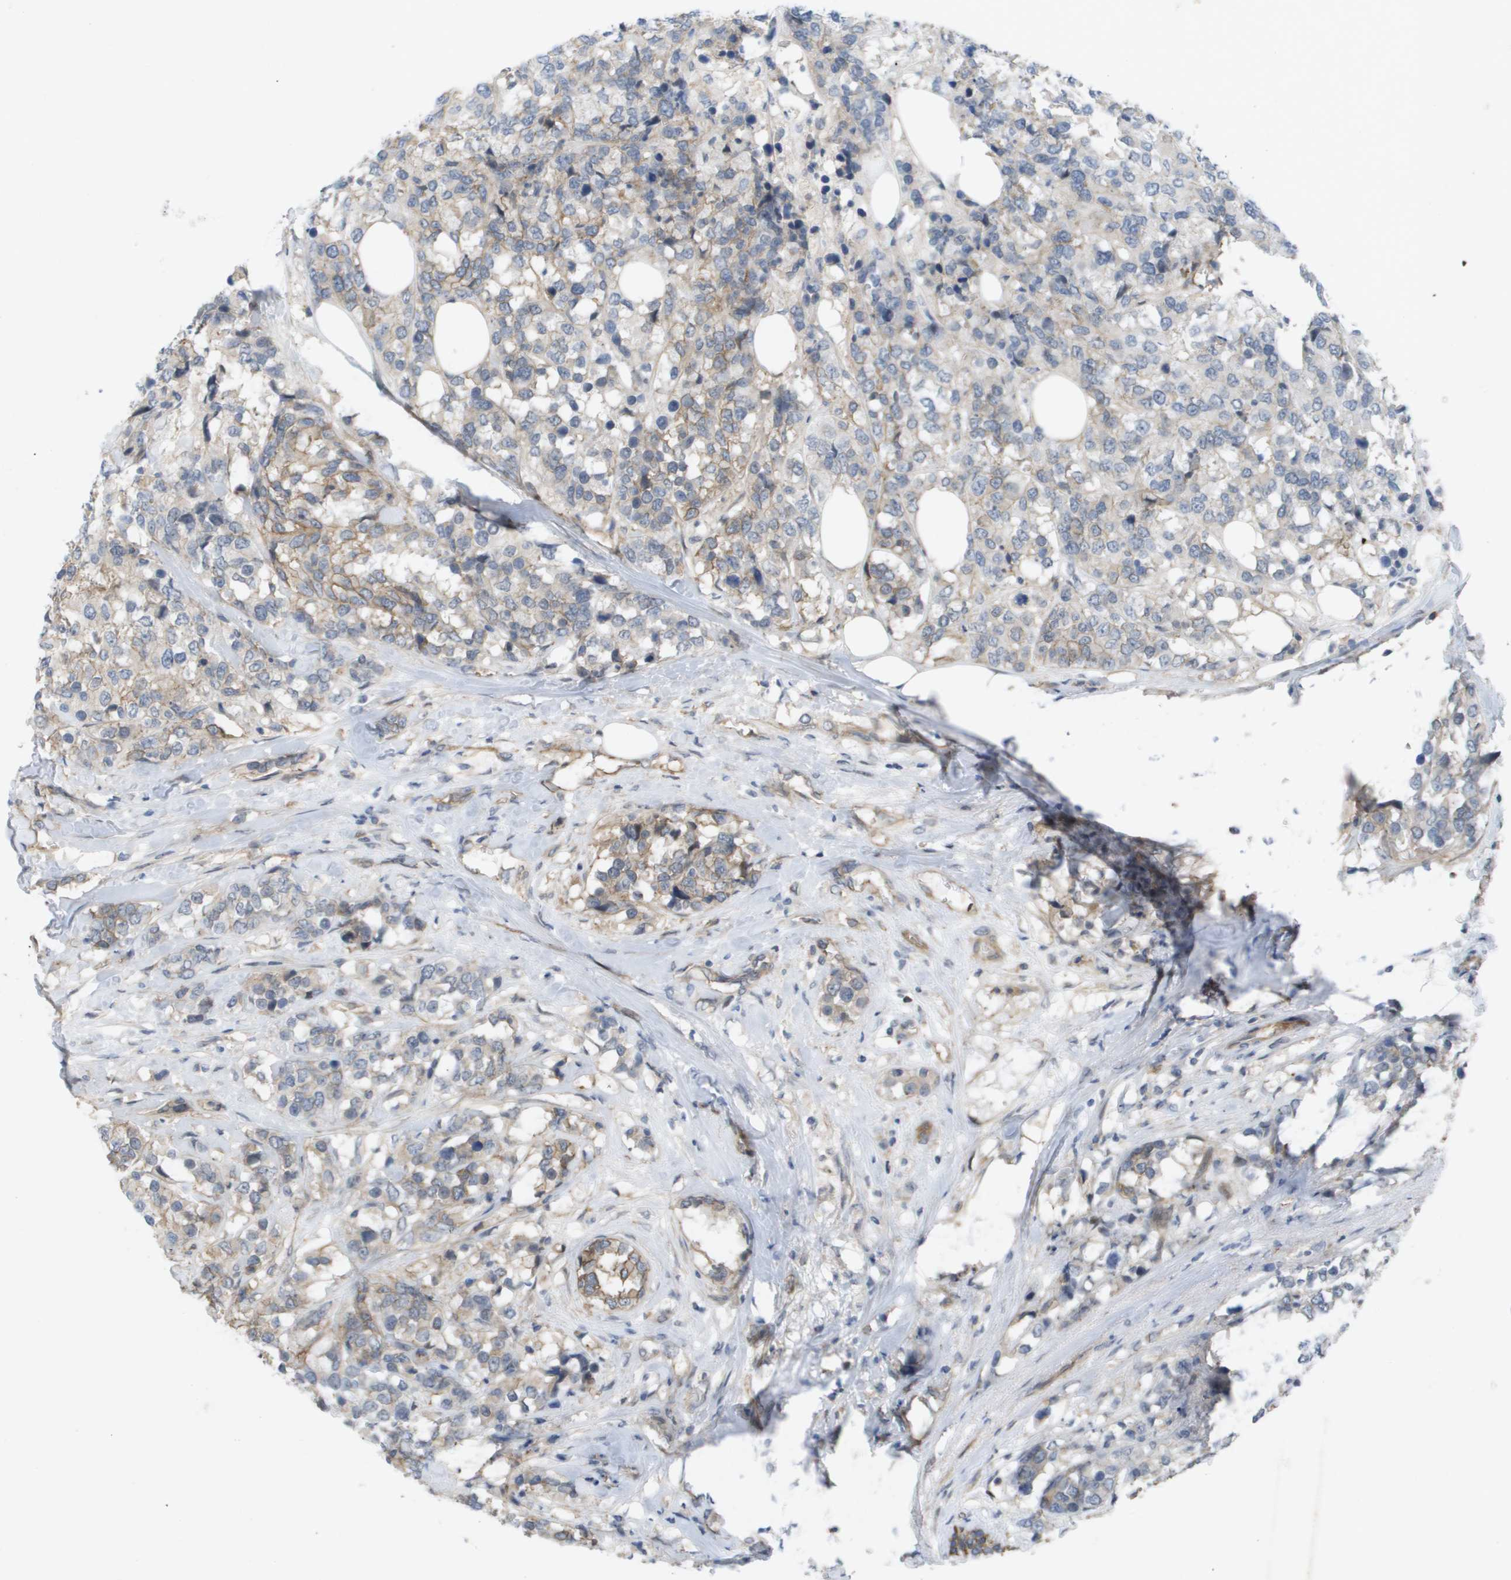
{"staining": {"intensity": "weak", "quantity": "25%-75%", "location": "cytoplasmic/membranous"}, "tissue": "breast cancer", "cell_type": "Tumor cells", "image_type": "cancer", "snomed": [{"axis": "morphology", "description": "Lobular carcinoma"}, {"axis": "topography", "description": "Breast"}], "caption": "Protein expression analysis of human breast cancer (lobular carcinoma) reveals weak cytoplasmic/membranous positivity in about 25%-75% of tumor cells.", "gene": "MTARC2", "patient": {"sex": "female", "age": 59}}